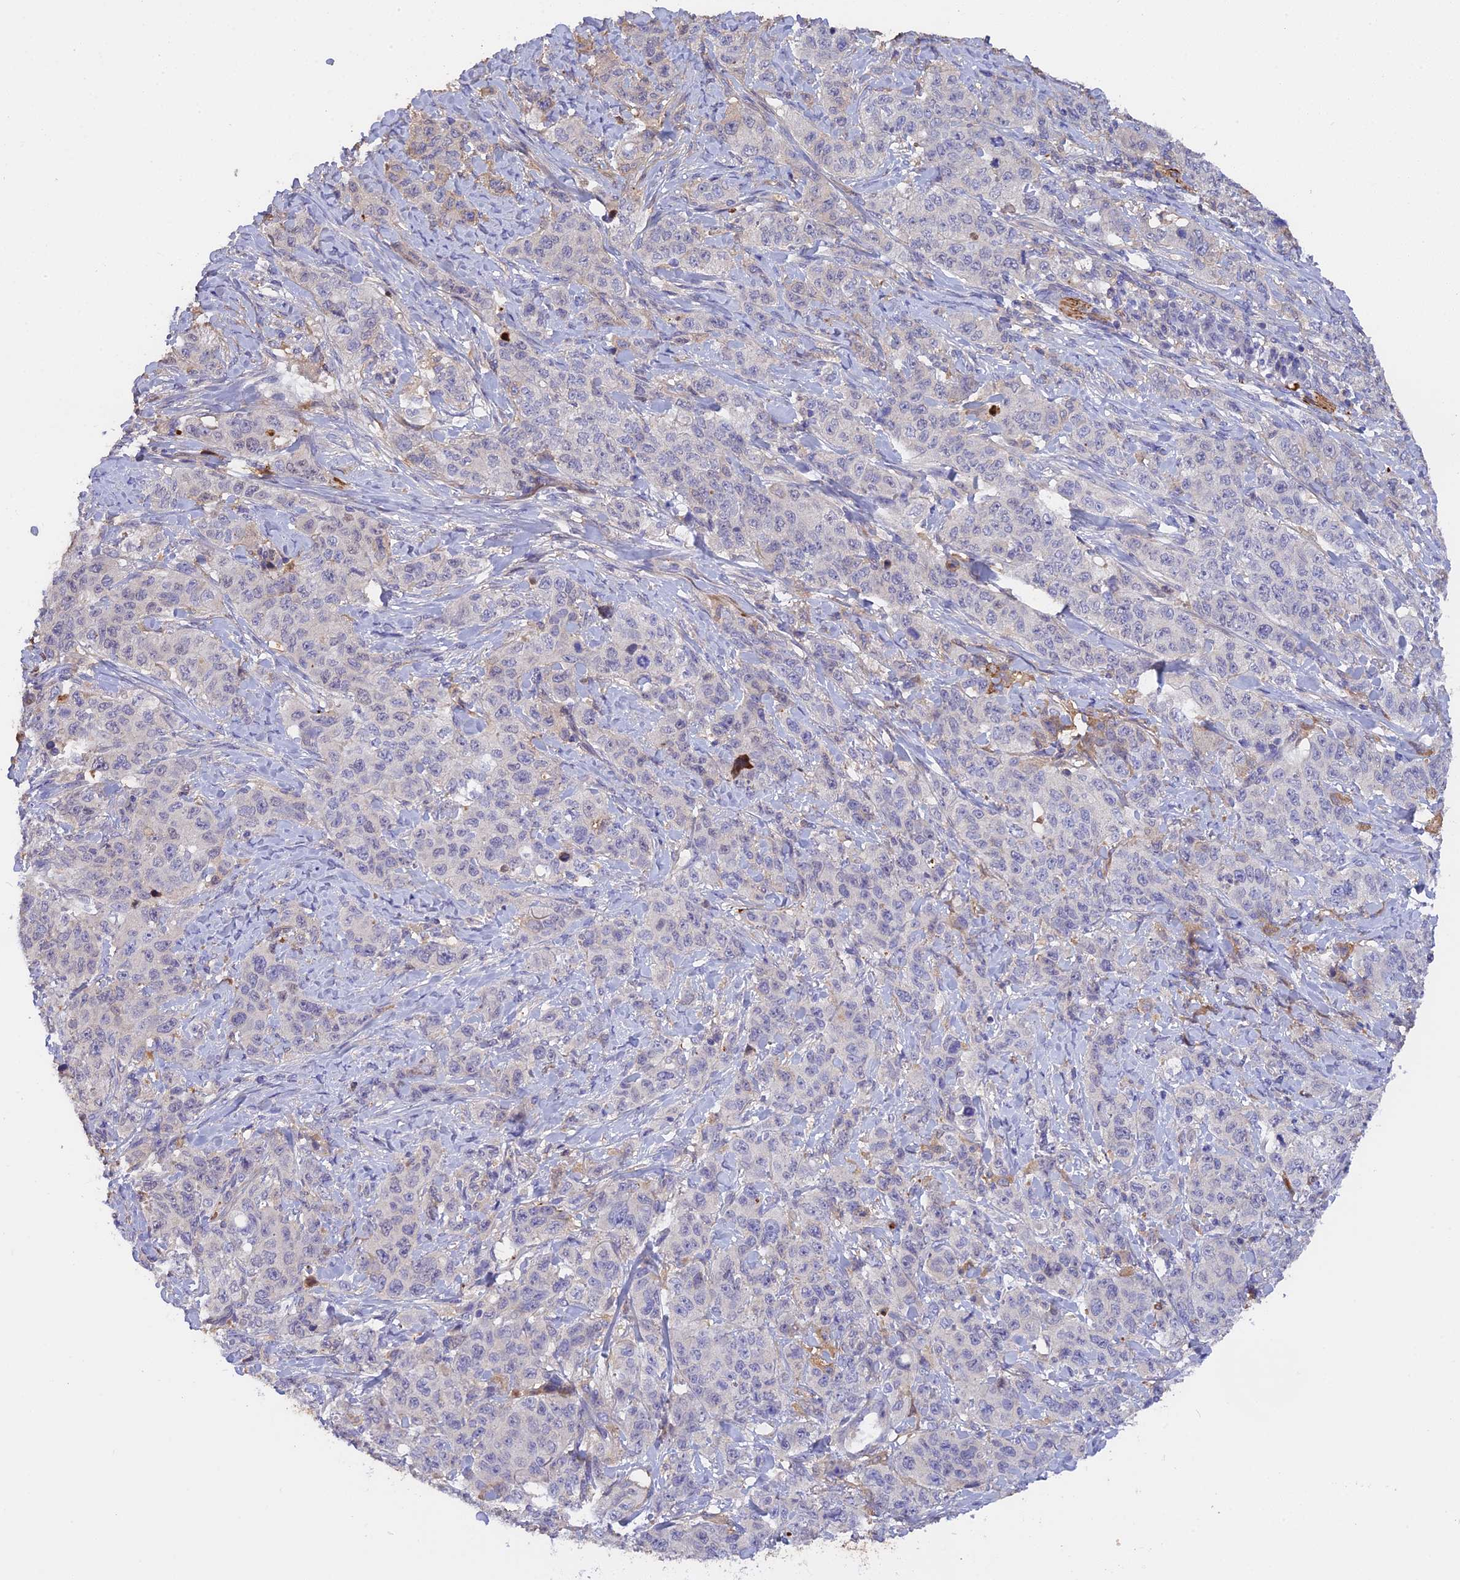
{"staining": {"intensity": "negative", "quantity": "none", "location": "none"}, "tissue": "stomach cancer", "cell_type": "Tumor cells", "image_type": "cancer", "snomed": [{"axis": "morphology", "description": "Adenocarcinoma, NOS"}, {"axis": "topography", "description": "Stomach"}], "caption": "The image reveals no staining of tumor cells in adenocarcinoma (stomach). The staining is performed using DAB brown chromogen with nuclei counter-stained in using hematoxylin.", "gene": "PZP", "patient": {"sex": "male", "age": 48}}